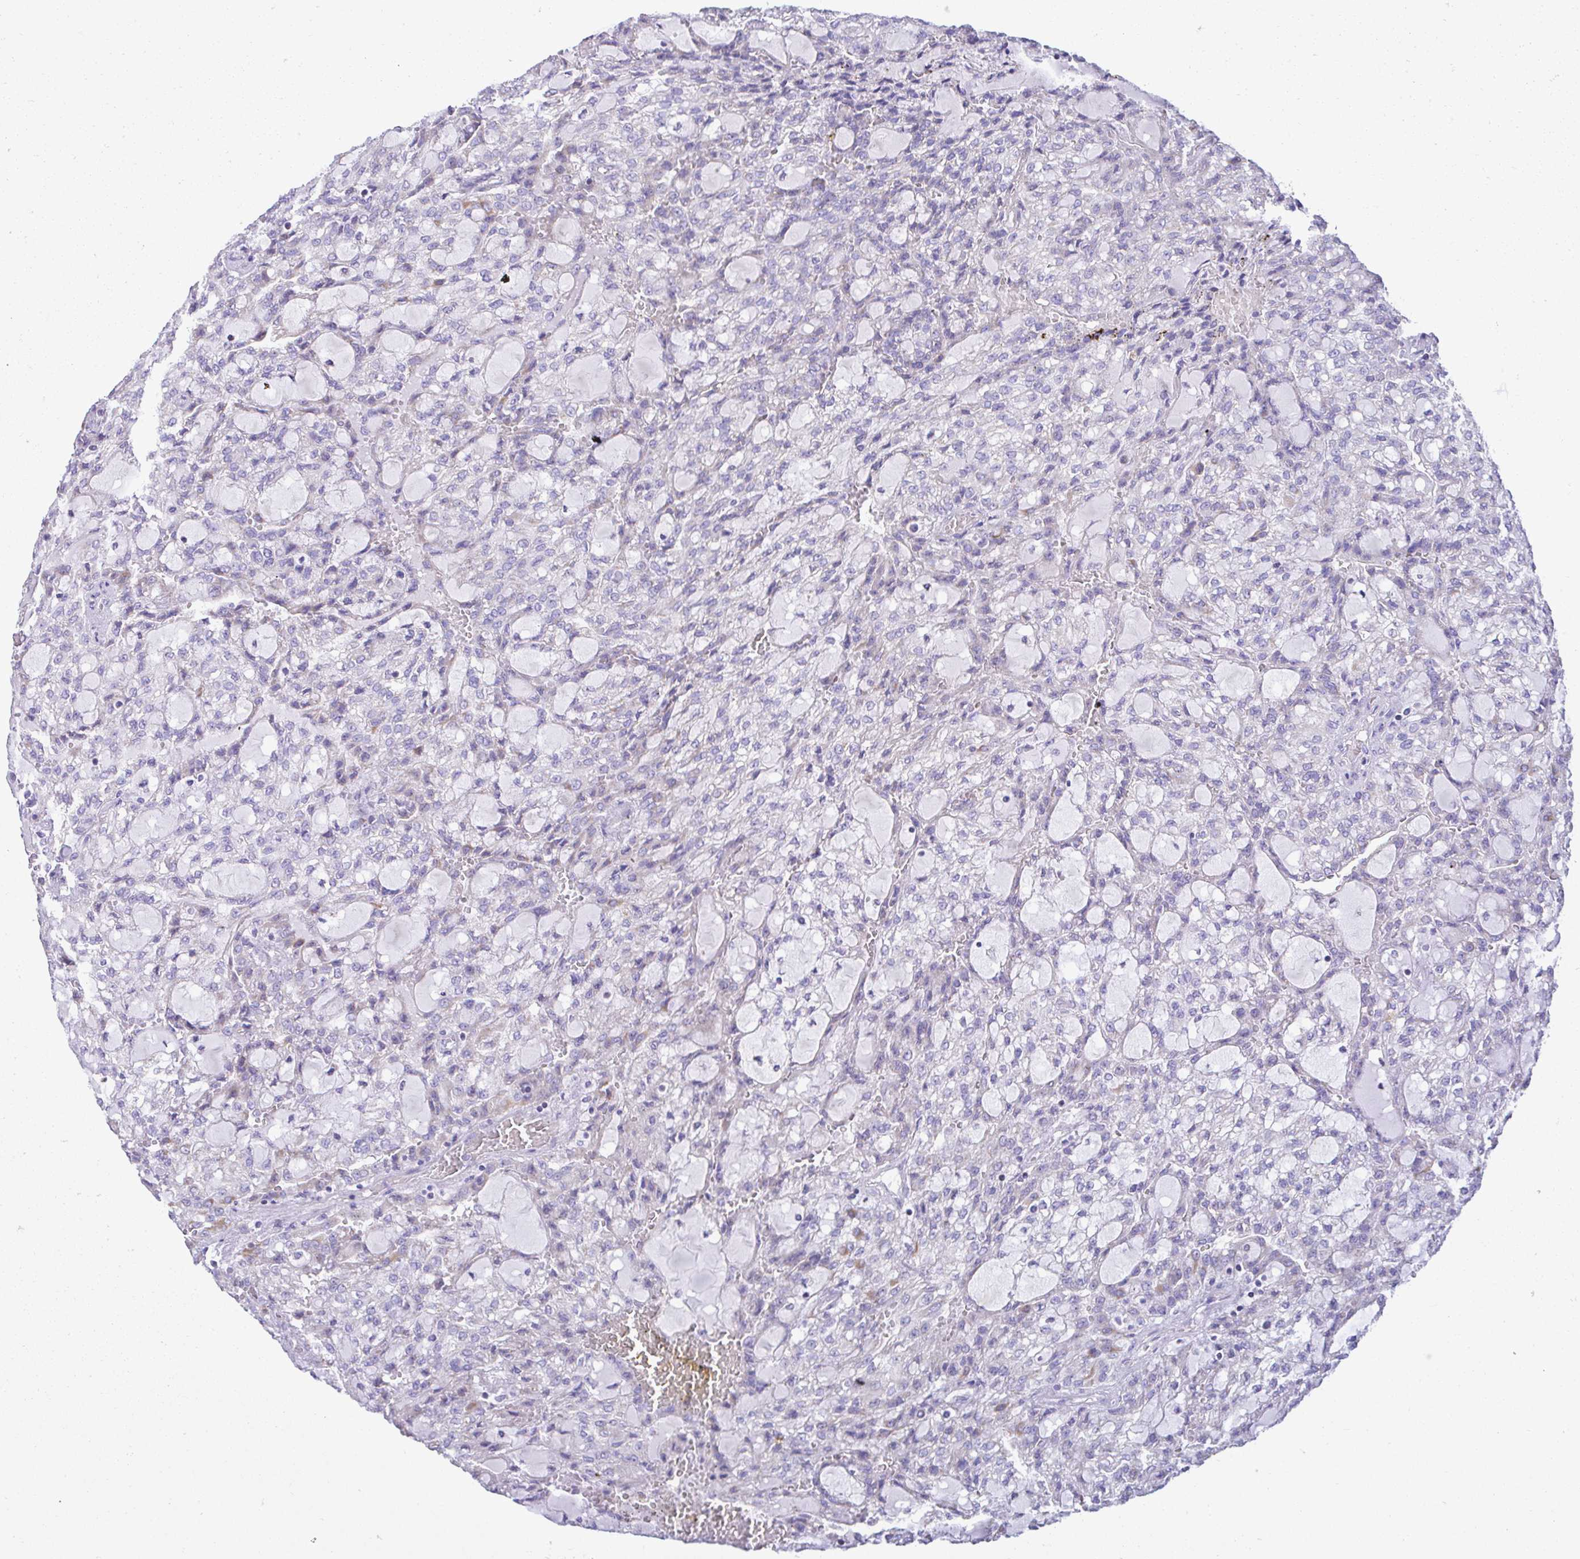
{"staining": {"intensity": "negative", "quantity": "none", "location": "none"}, "tissue": "renal cancer", "cell_type": "Tumor cells", "image_type": "cancer", "snomed": [{"axis": "morphology", "description": "Adenocarcinoma, NOS"}, {"axis": "topography", "description": "Kidney"}], "caption": "Renal adenocarcinoma was stained to show a protein in brown. There is no significant staining in tumor cells. (DAB immunohistochemistry, high magnification).", "gene": "NLRP8", "patient": {"sex": "male", "age": 63}}